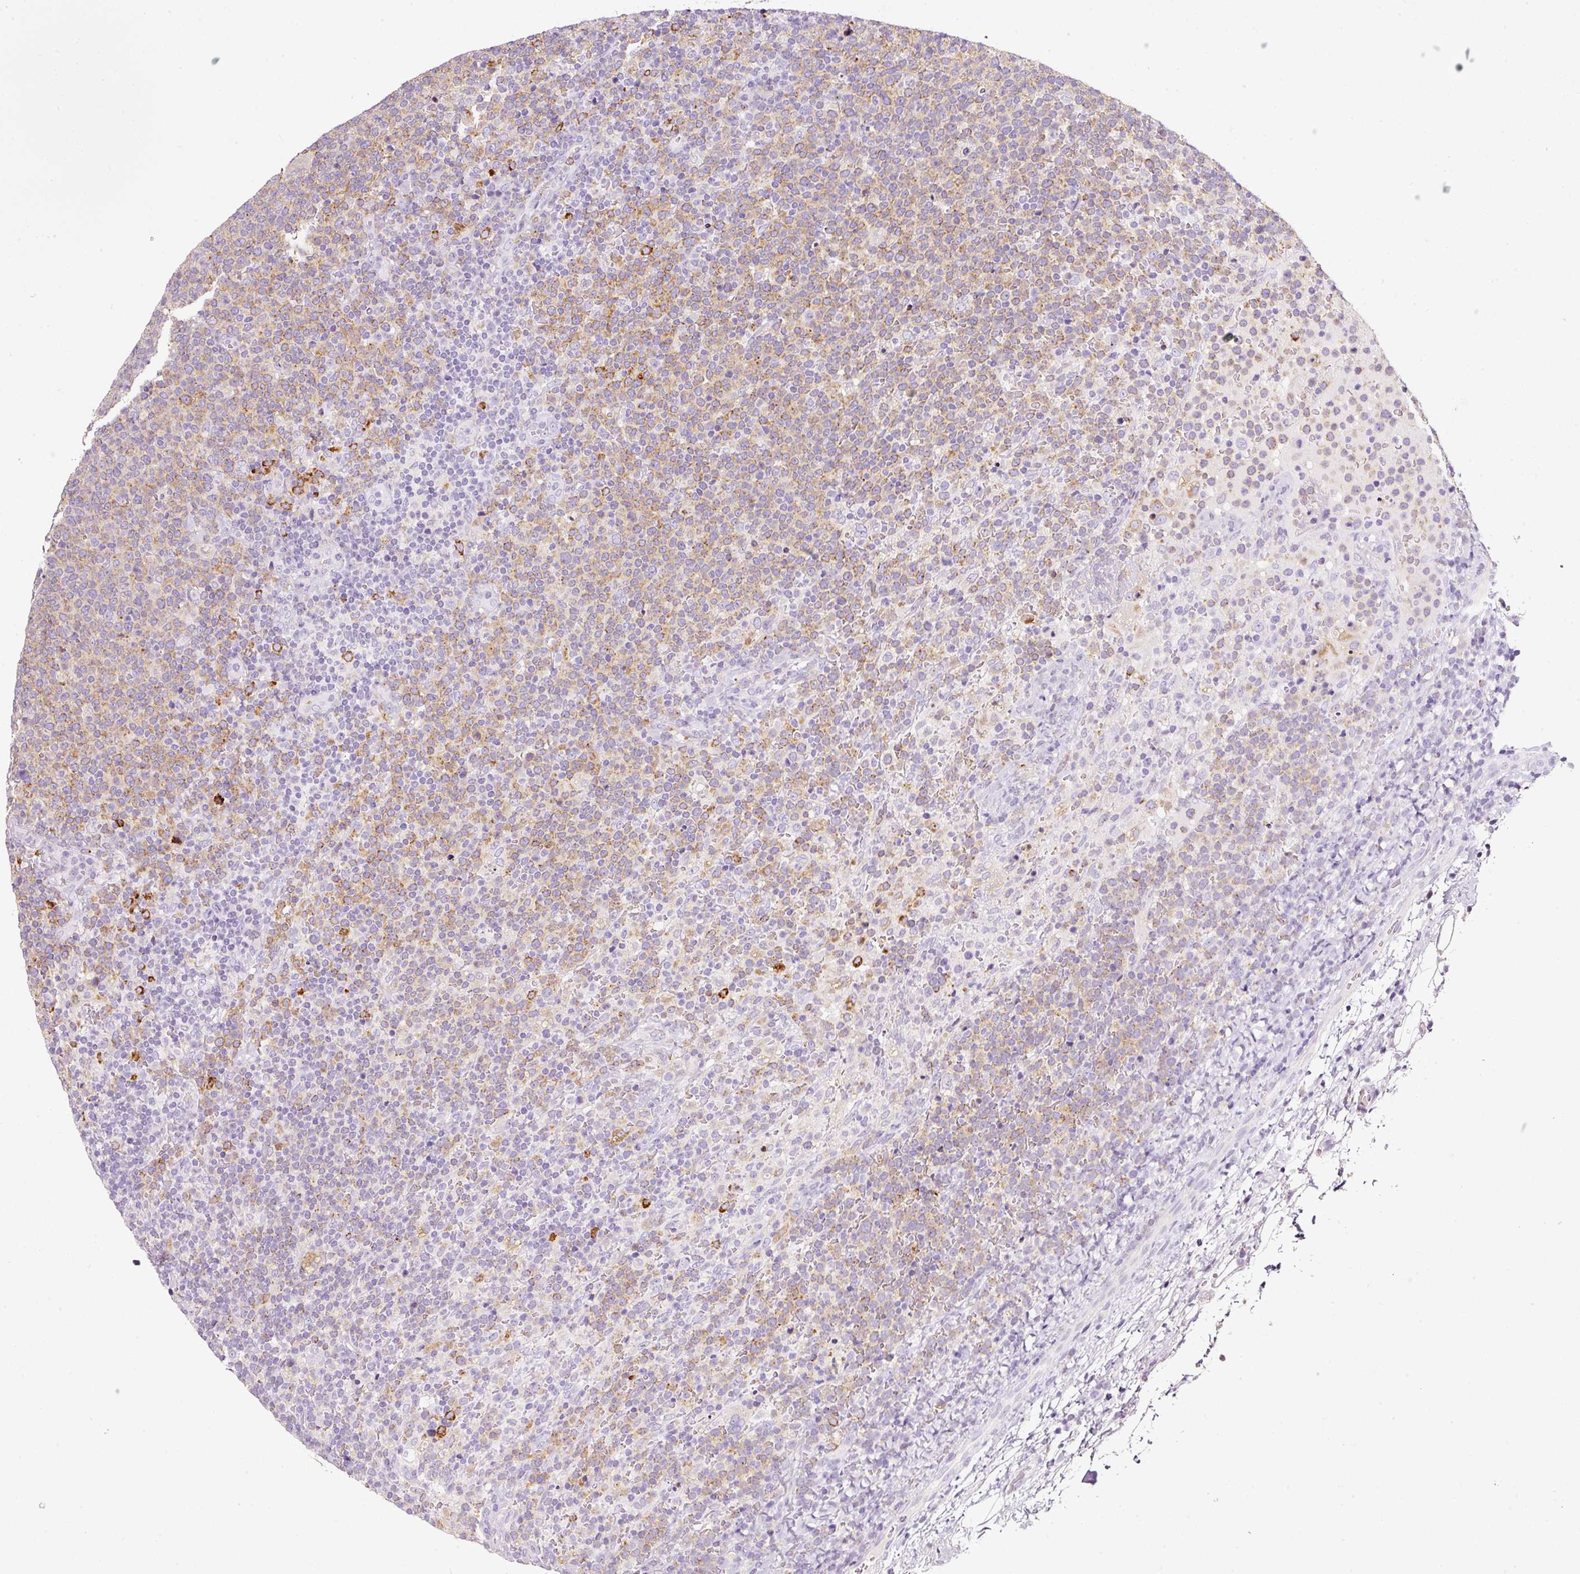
{"staining": {"intensity": "weak", "quantity": "25%-75%", "location": "cytoplasmic/membranous"}, "tissue": "lymphoma", "cell_type": "Tumor cells", "image_type": "cancer", "snomed": [{"axis": "morphology", "description": "Malignant lymphoma, non-Hodgkin's type, High grade"}, {"axis": "topography", "description": "Lymph node"}], "caption": "This is an image of immunohistochemistry staining of lymphoma, which shows weak expression in the cytoplasmic/membranous of tumor cells.", "gene": "CYB561A3", "patient": {"sex": "male", "age": 61}}